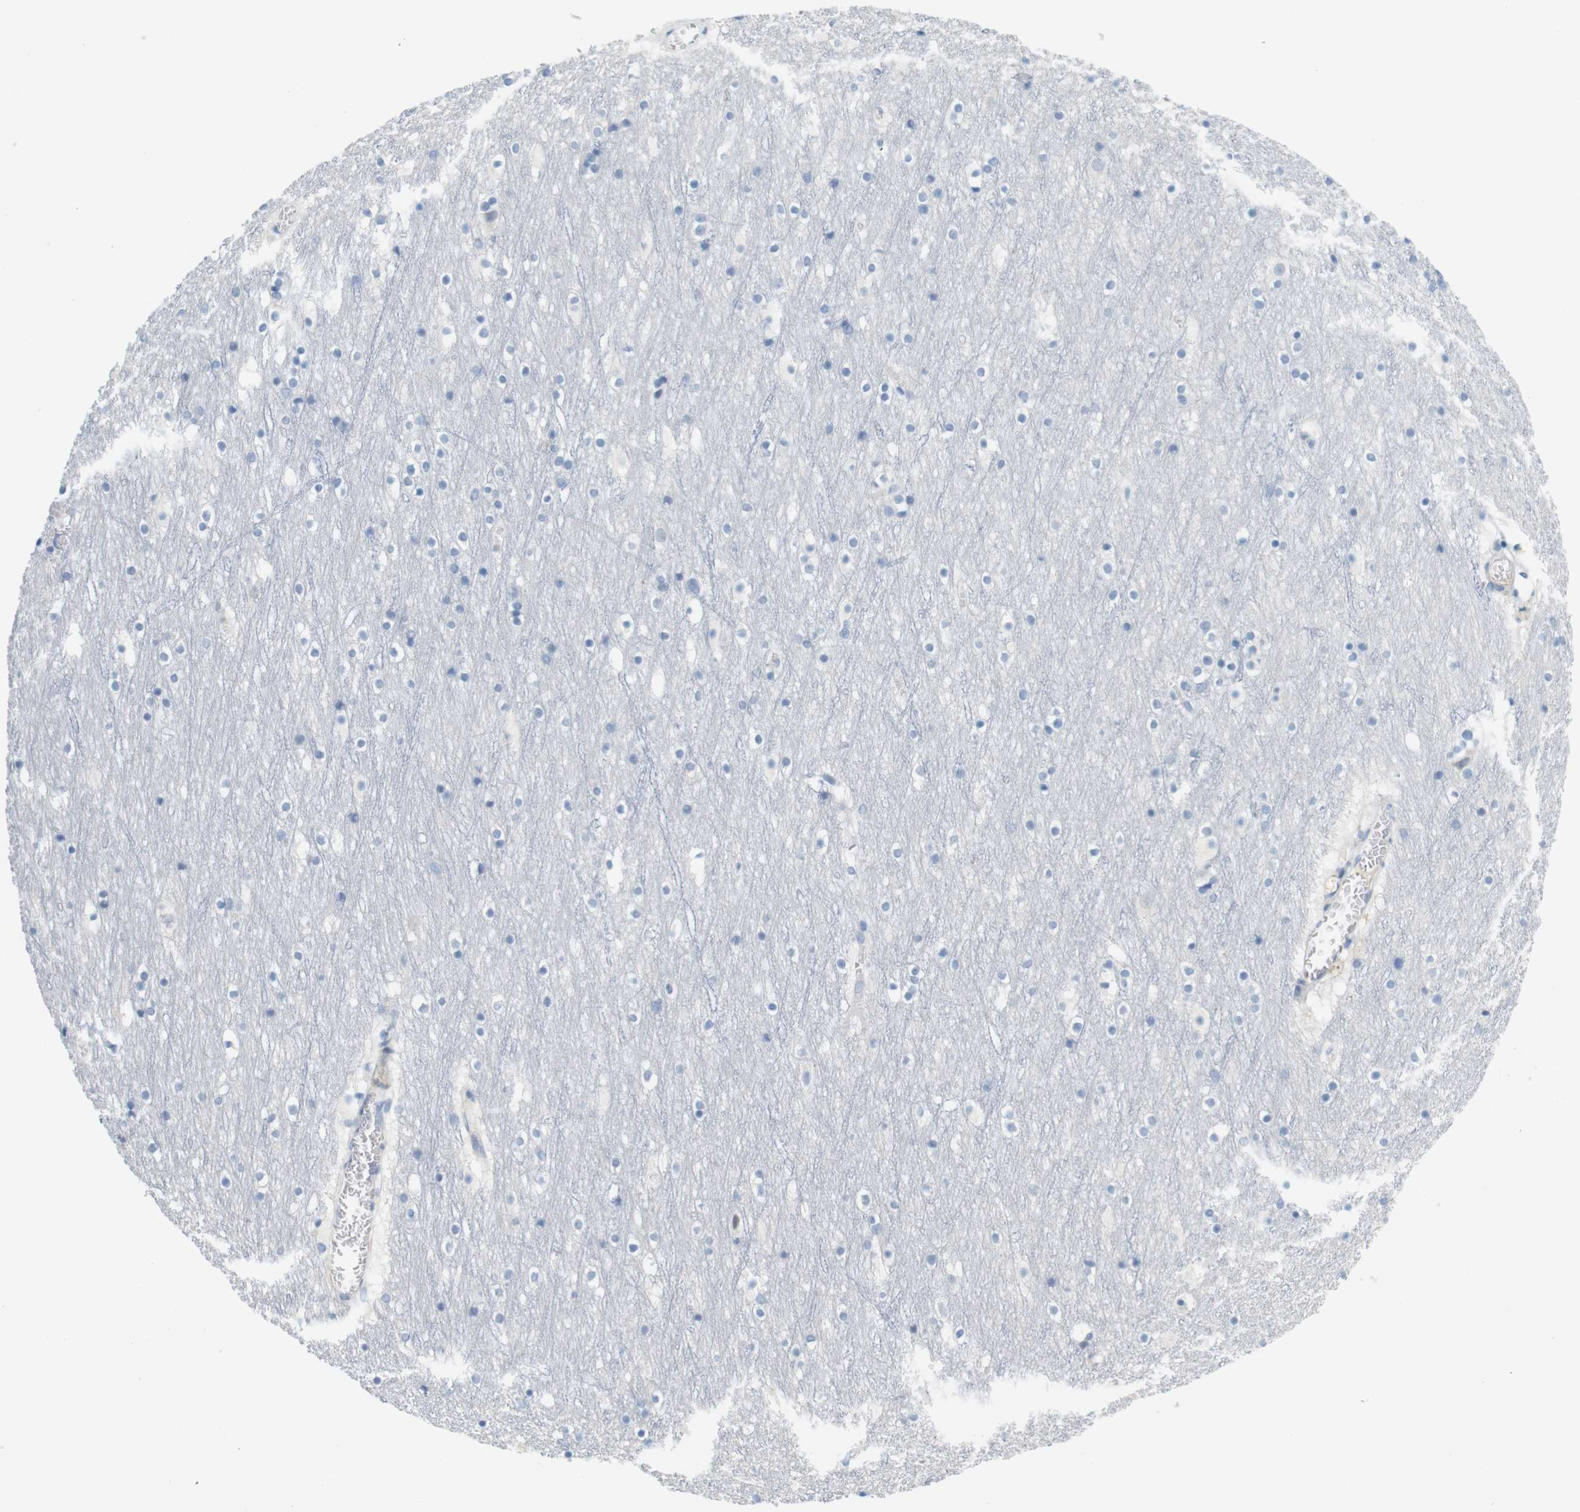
{"staining": {"intensity": "negative", "quantity": "none", "location": "none"}, "tissue": "cerebral cortex", "cell_type": "Endothelial cells", "image_type": "normal", "snomed": [{"axis": "morphology", "description": "Normal tissue, NOS"}, {"axis": "topography", "description": "Cerebral cortex"}], "caption": "Cerebral cortex was stained to show a protein in brown. There is no significant staining in endothelial cells. (DAB (3,3'-diaminobenzidine) IHC, high magnification).", "gene": "HRH2", "patient": {"sex": "male", "age": 45}}